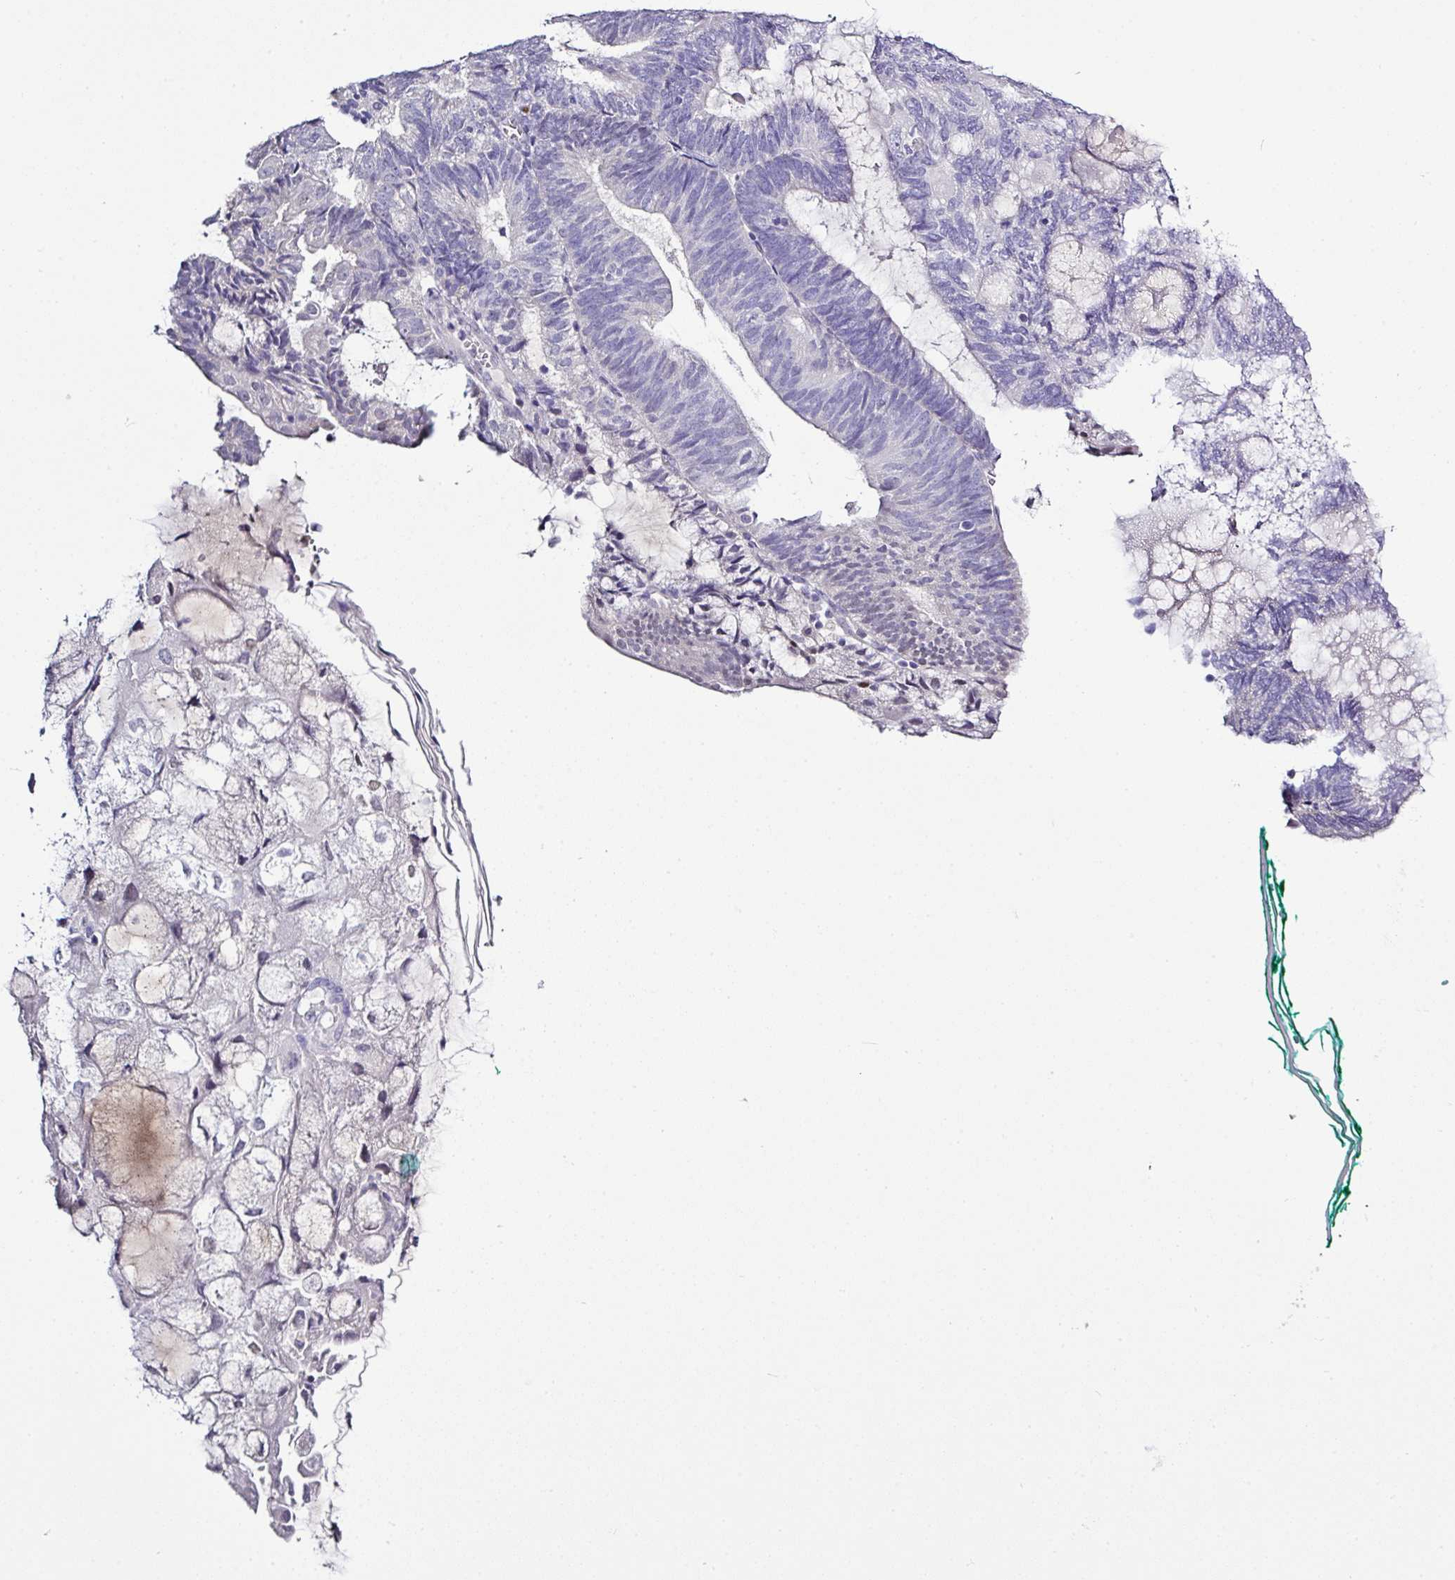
{"staining": {"intensity": "negative", "quantity": "none", "location": "none"}, "tissue": "endometrial cancer", "cell_type": "Tumor cells", "image_type": "cancer", "snomed": [{"axis": "morphology", "description": "Adenocarcinoma, NOS"}, {"axis": "topography", "description": "Endometrium"}], "caption": "Immunohistochemistry image of human endometrial cancer stained for a protein (brown), which exhibits no expression in tumor cells.", "gene": "BCL11A", "patient": {"sex": "female", "age": 81}}